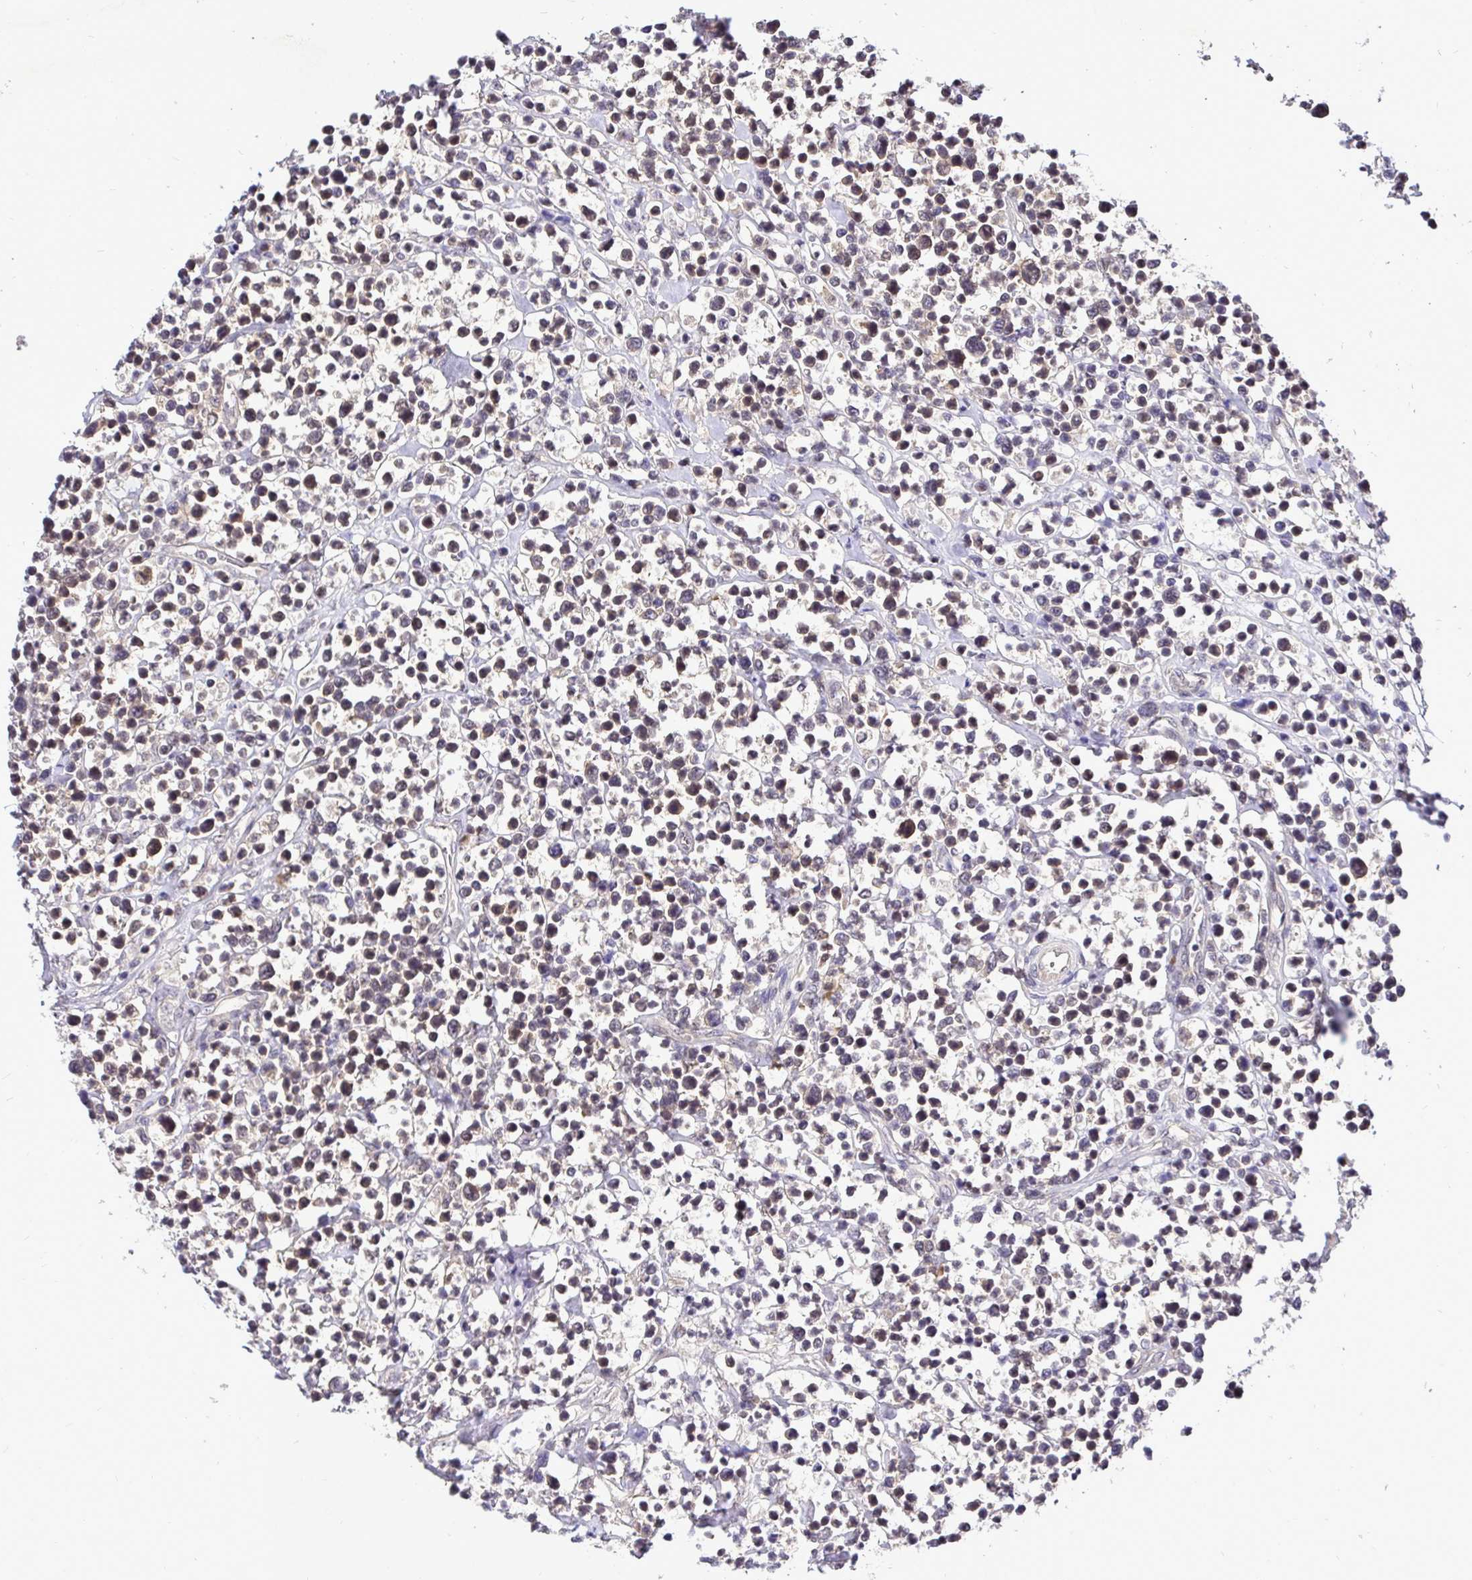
{"staining": {"intensity": "weak", "quantity": "25%-75%", "location": "cytoplasmic/membranous,nuclear"}, "tissue": "lymphoma", "cell_type": "Tumor cells", "image_type": "cancer", "snomed": [{"axis": "morphology", "description": "Malignant lymphoma, non-Hodgkin's type, High grade"}, {"axis": "topography", "description": "Soft tissue"}], "caption": "Tumor cells show weak cytoplasmic/membranous and nuclear expression in about 25%-75% of cells in malignant lymphoma, non-Hodgkin's type (high-grade).", "gene": "UBE2M", "patient": {"sex": "female", "age": 56}}